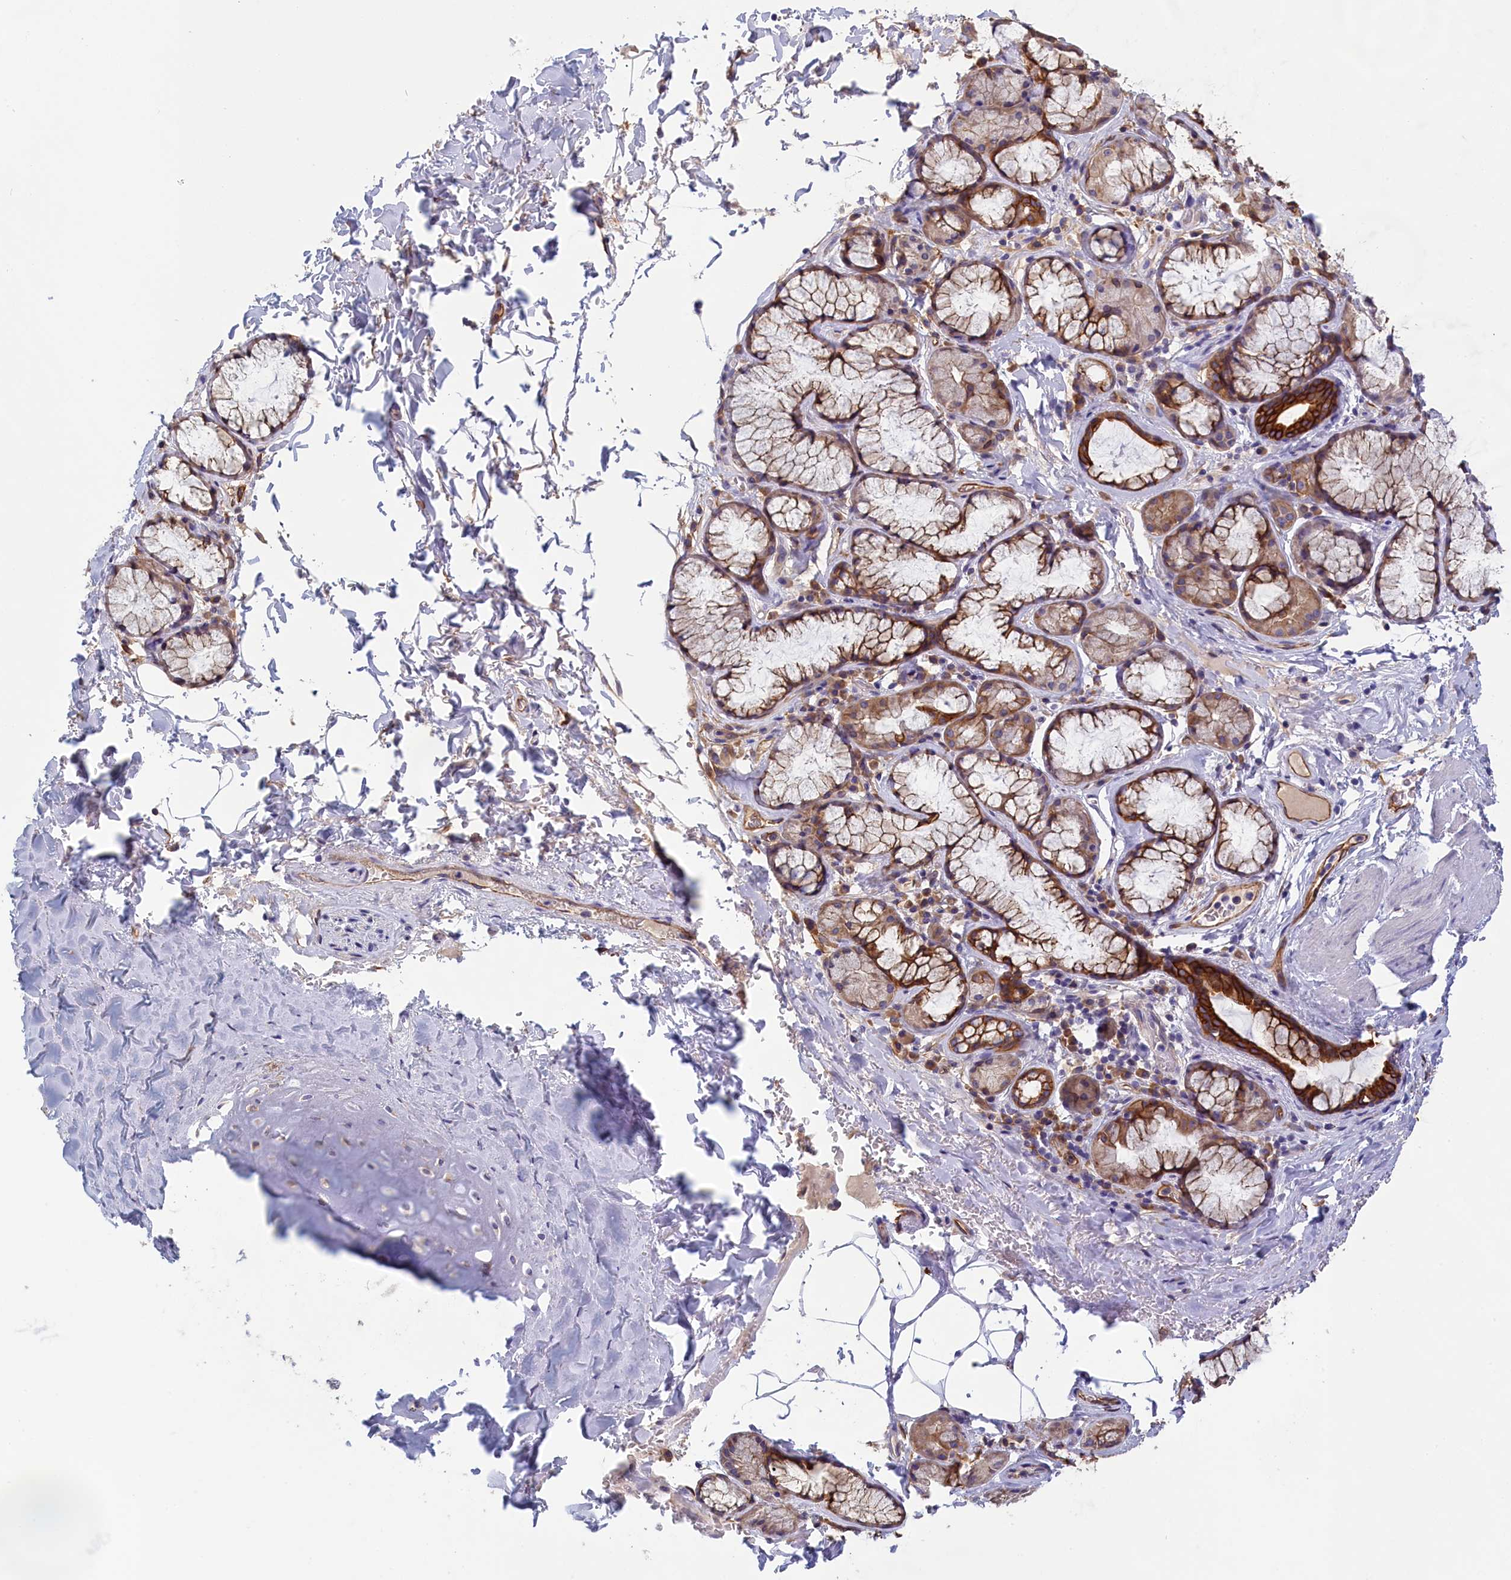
{"staining": {"intensity": "moderate", "quantity": "25%-75%", "location": "cytoplasmic/membranous"}, "tissue": "adipose tissue", "cell_type": "Adipocytes", "image_type": "normal", "snomed": [{"axis": "morphology", "description": "Normal tissue, NOS"}, {"axis": "topography", "description": "Cartilage tissue"}], "caption": "A photomicrograph of human adipose tissue stained for a protein shows moderate cytoplasmic/membranous brown staining in adipocytes.", "gene": "COL19A1", "patient": {"sex": "female", "age": 63}}